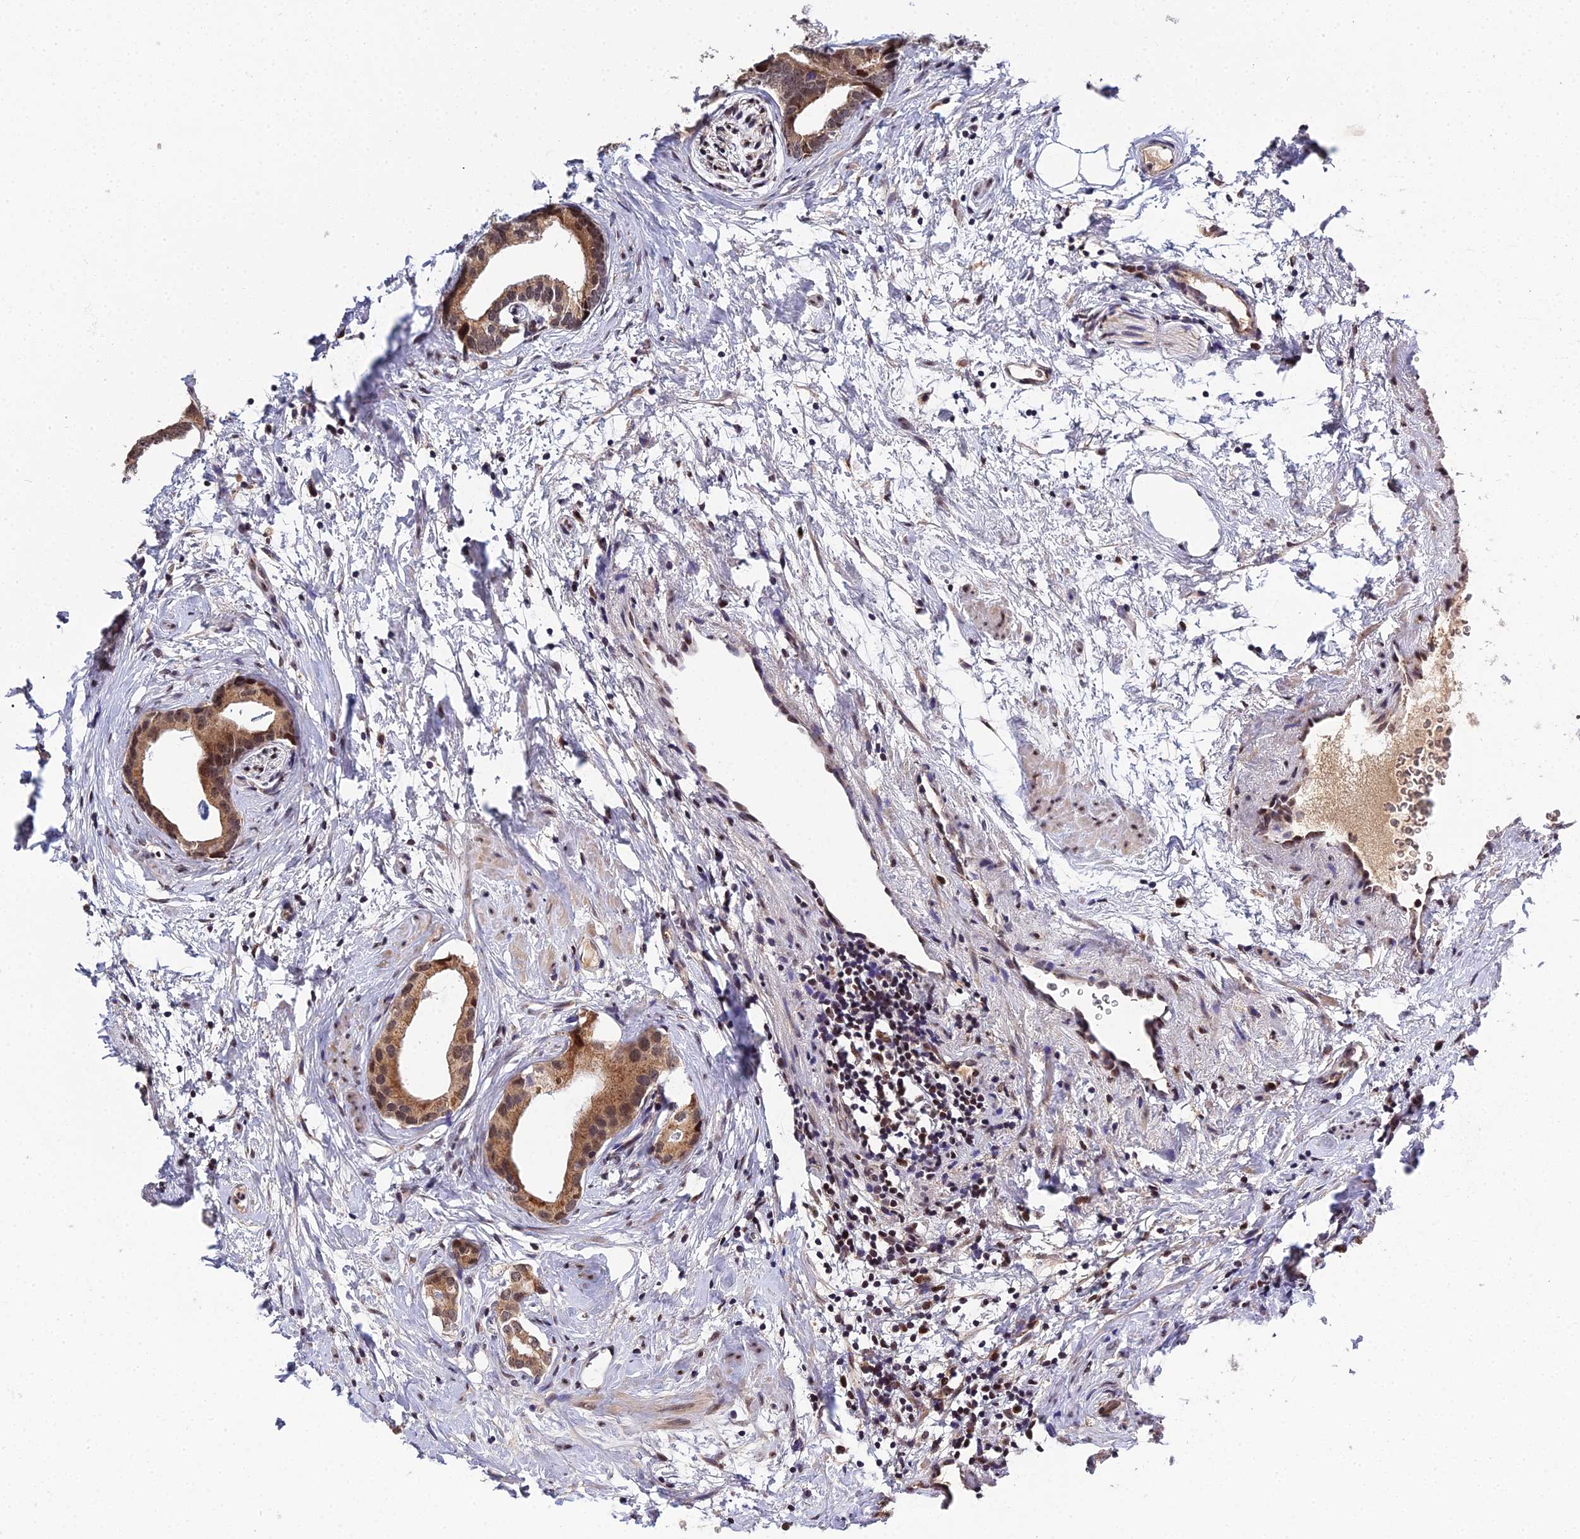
{"staining": {"intensity": "moderate", "quantity": ">75%", "location": "cytoplasmic/membranous,nuclear"}, "tissue": "prostate cancer", "cell_type": "Tumor cells", "image_type": "cancer", "snomed": [{"axis": "morphology", "description": "Adenocarcinoma, Low grade"}, {"axis": "topography", "description": "Prostate"}], "caption": "Low-grade adenocarcinoma (prostate) stained with a brown dye demonstrates moderate cytoplasmic/membranous and nuclear positive positivity in about >75% of tumor cells.", "gene": "ARL2", "patient": {"sex": "male", "age": 63}}